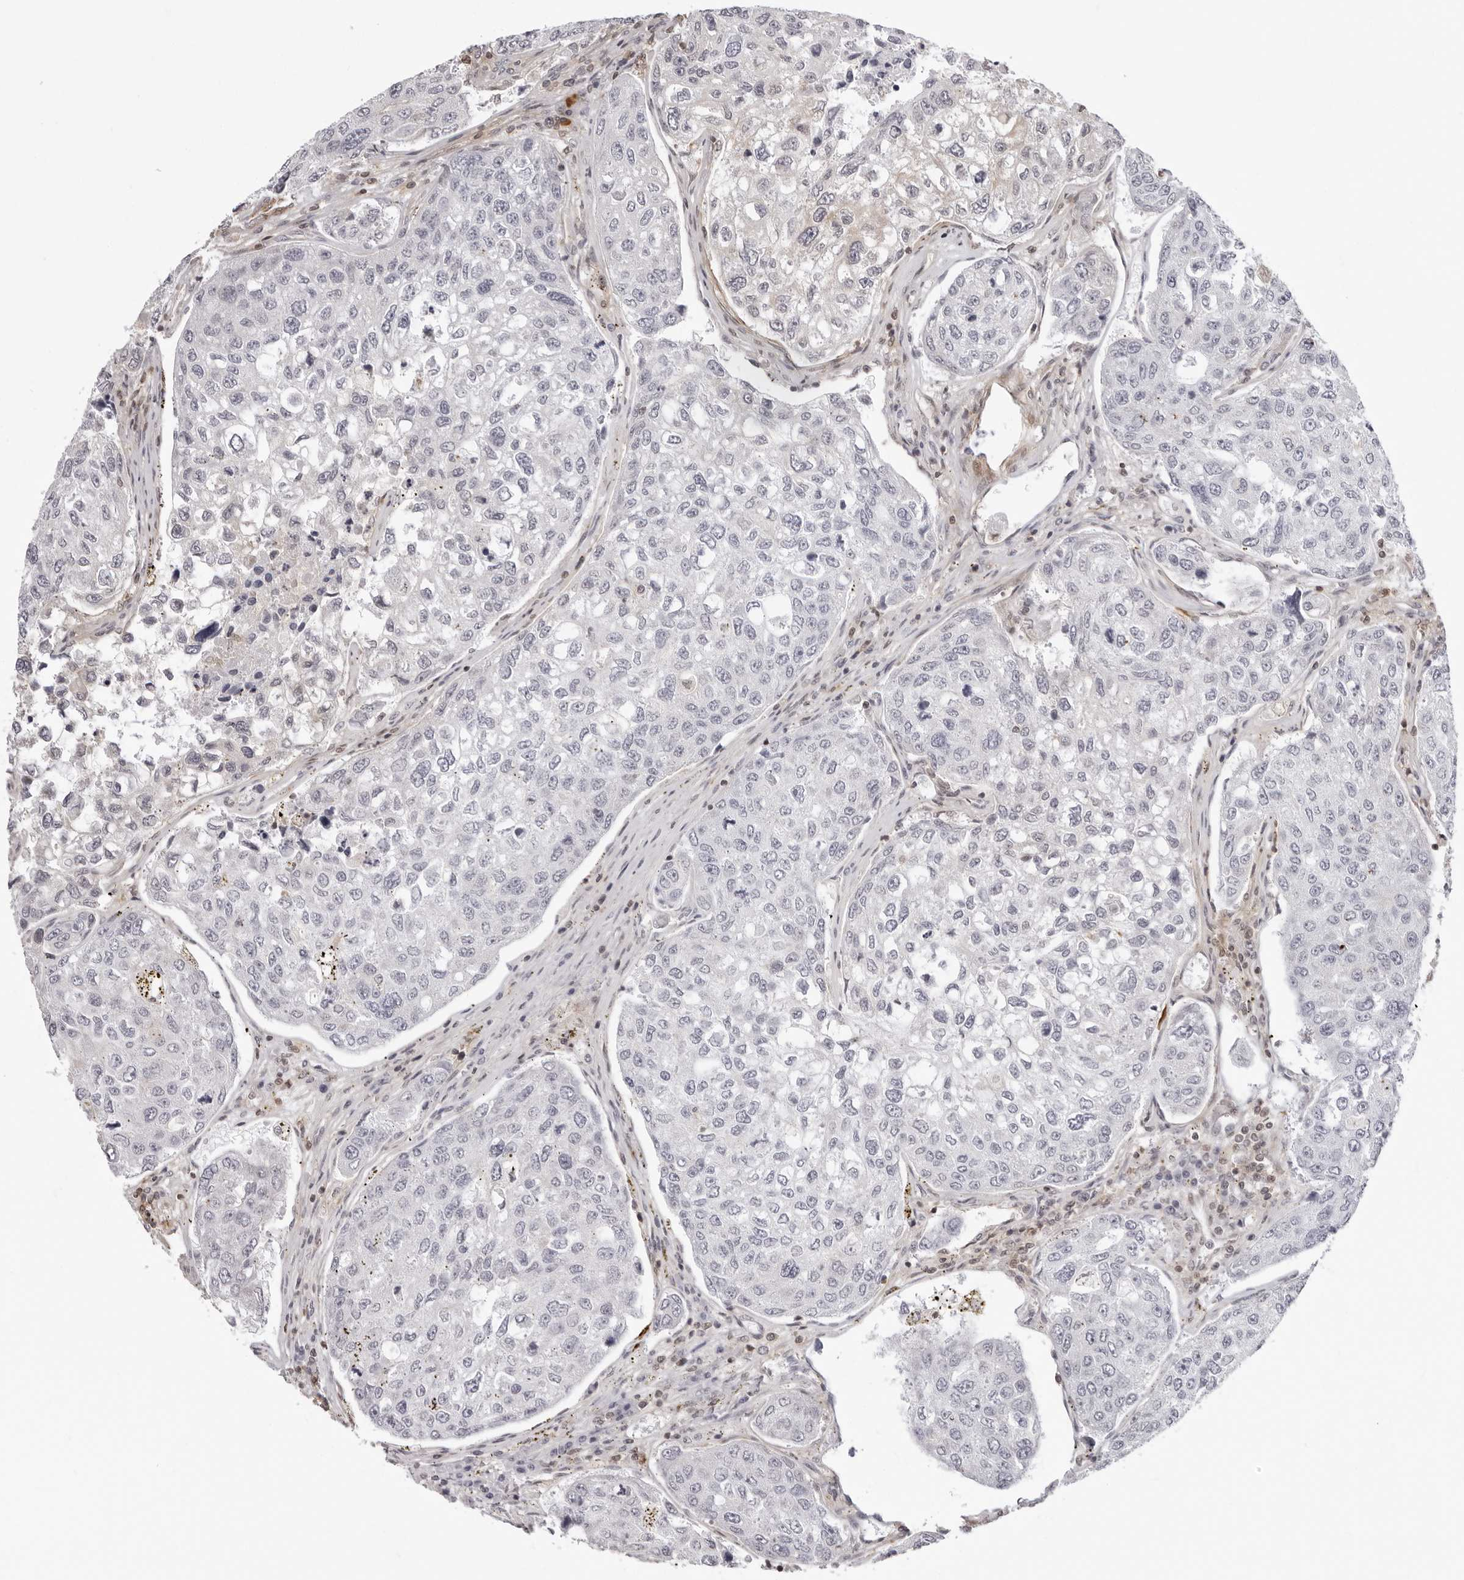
{"staining": {"intensity": "negative", "quantity": "none", "location": "none"}, "tissue": "urothelial cancer", "cell_type": "Tumor cells", "image_type": "cancer", "snomed": [{"axis": "morphology", "description": "Urothelial carcinoma, High grade"}, {"axis": "topography", "description": "Lymph node"}, {"axis": "topography", "description": "Urinary bladder"}], "caption": "Tumor cells are negative for protein expression in human urothelial carcinoma (high-grade).", "gene": "UNK", "patient": {"sex": "male", "age": 51}}